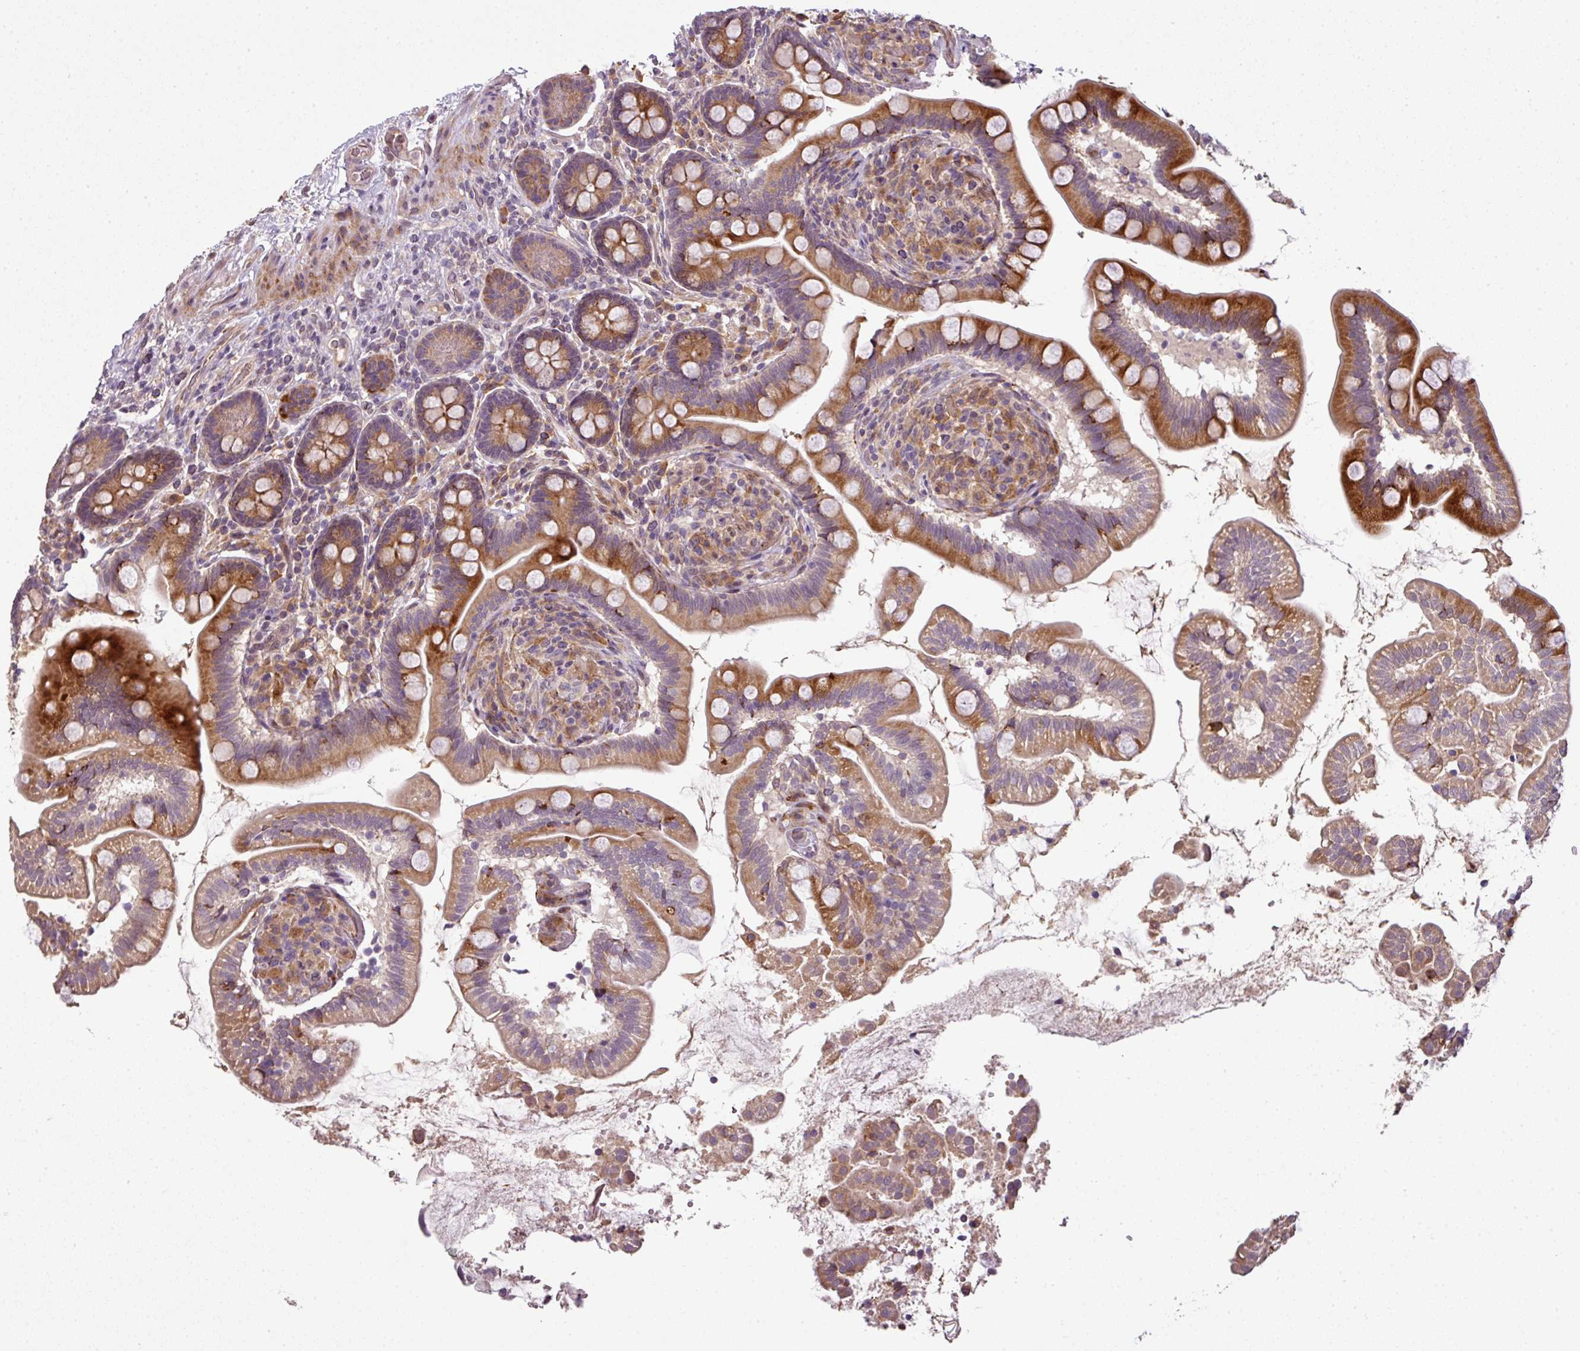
{"staining": {"intensity": "strong", "quantity": ">75%", "location": "cytoplasmic/membranous"}, "tissue": "small intestine", "cell_type": "Glandular cells", "image_type": "normal", "snomed": [{"axis": "morphology", "description": "Normal tissue, NOS"}, {"axis": "topography", "description": "Small intestine"}], "caption": "This is an image of immunohistochemistry staining of unremarkable small intestine, which shows strong expression in the cytoplasmic/membranous of glandular cells.", "gene": "SPCS3", "patient": {"sex": "female", "age": 64}}